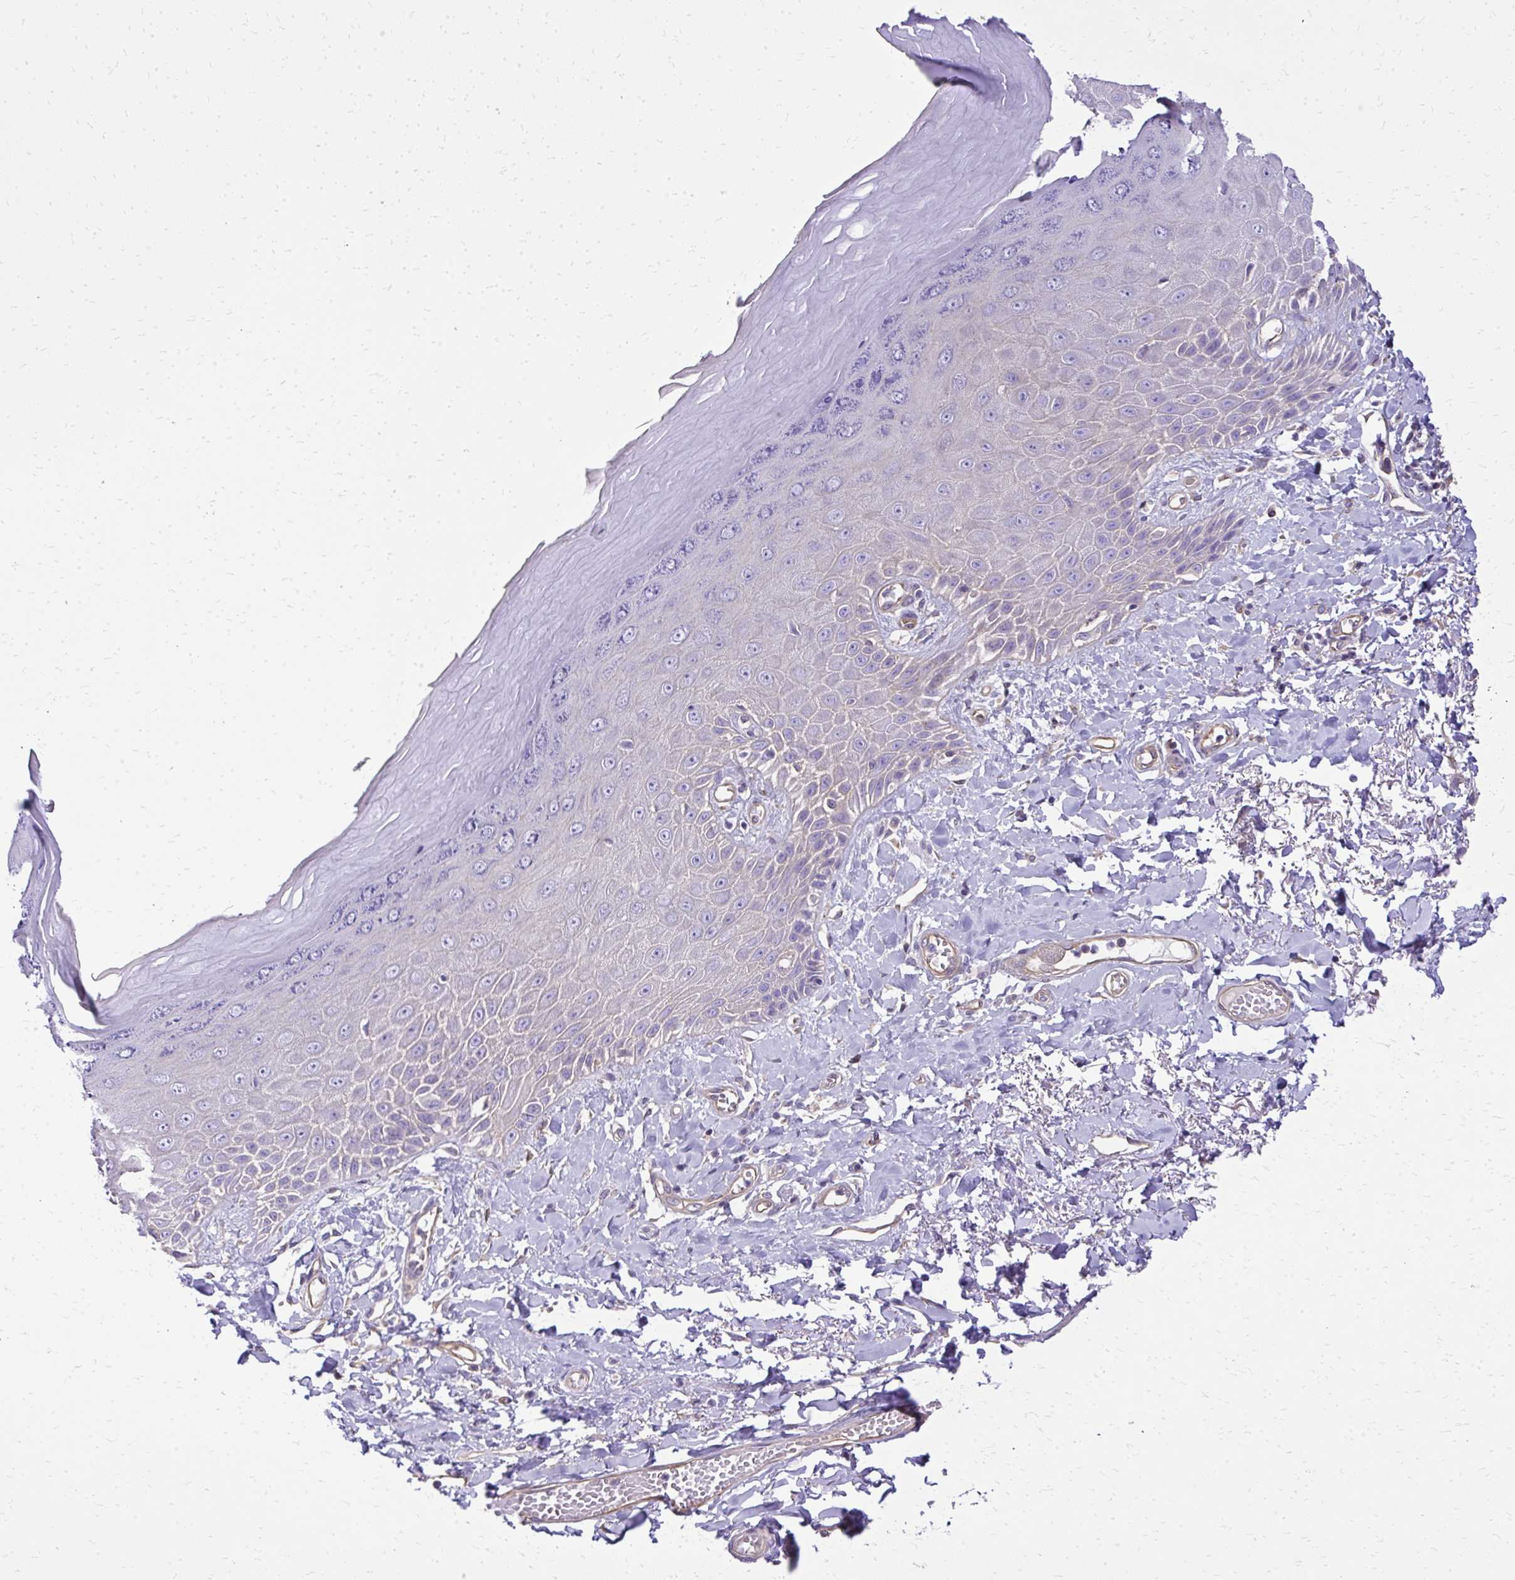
{"staining": {"intensity": "negative", "quantity": "none", "location": "none"}, "tissue": "skin", "cell_type": "Epidermal cells", "image_type": "normal", "snomed": [{"axis": "morphology", "description": "Normal tissue, NOS"}, {"axis": "topography", "description": "Anal"}, {"axis": "topography", "description": "Peripheral nerve tissue"}], "caption": "Immunohistochemistry photomicrograph of benign skin stained for a protein (brown), which displays no positivity in epidermal cells.", "gene": "RUNDC3B", "patient": {"sex": "male", "age": 78}}